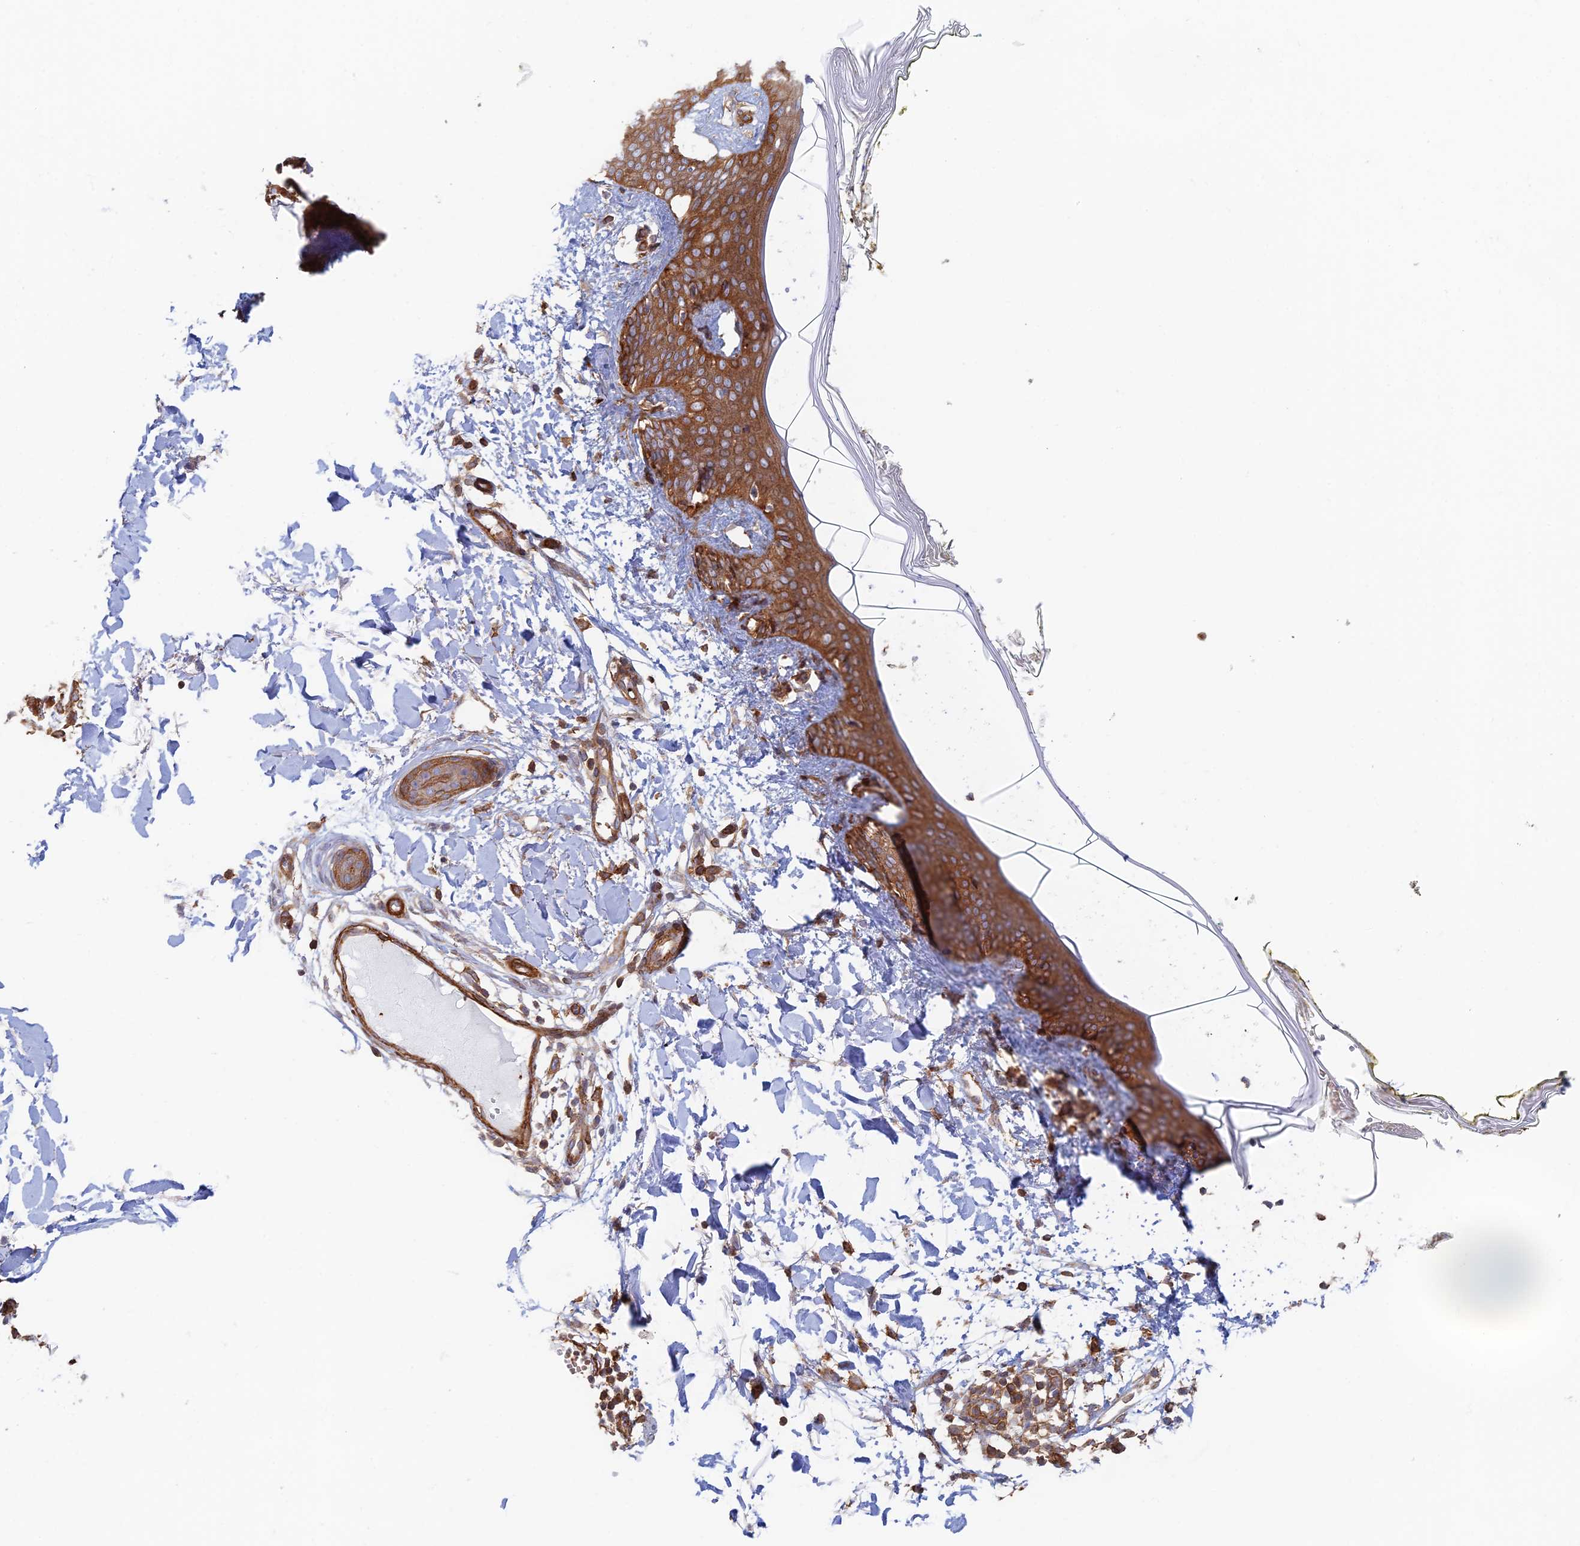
{"staining": {"intensity": "moderate", "quantity": ">75%", "location": "cytoplasmic/membranous"}, "tissue": "skin", "cell_type": "Fibroblasts", "image_type": "normal", "snomed": [{"axis": "morphology", "description": "Normal tissue, NOS"}, {"axis": "topography", "description": "Skin"}], "caption": "This is a photomicrograph of IHC staining of normal skin, which shows moderate staining in the cytoplasmic/membranous of fibroblasts.", "gene": "PAK4", "patient": {"sex": "female", "age": 34}}